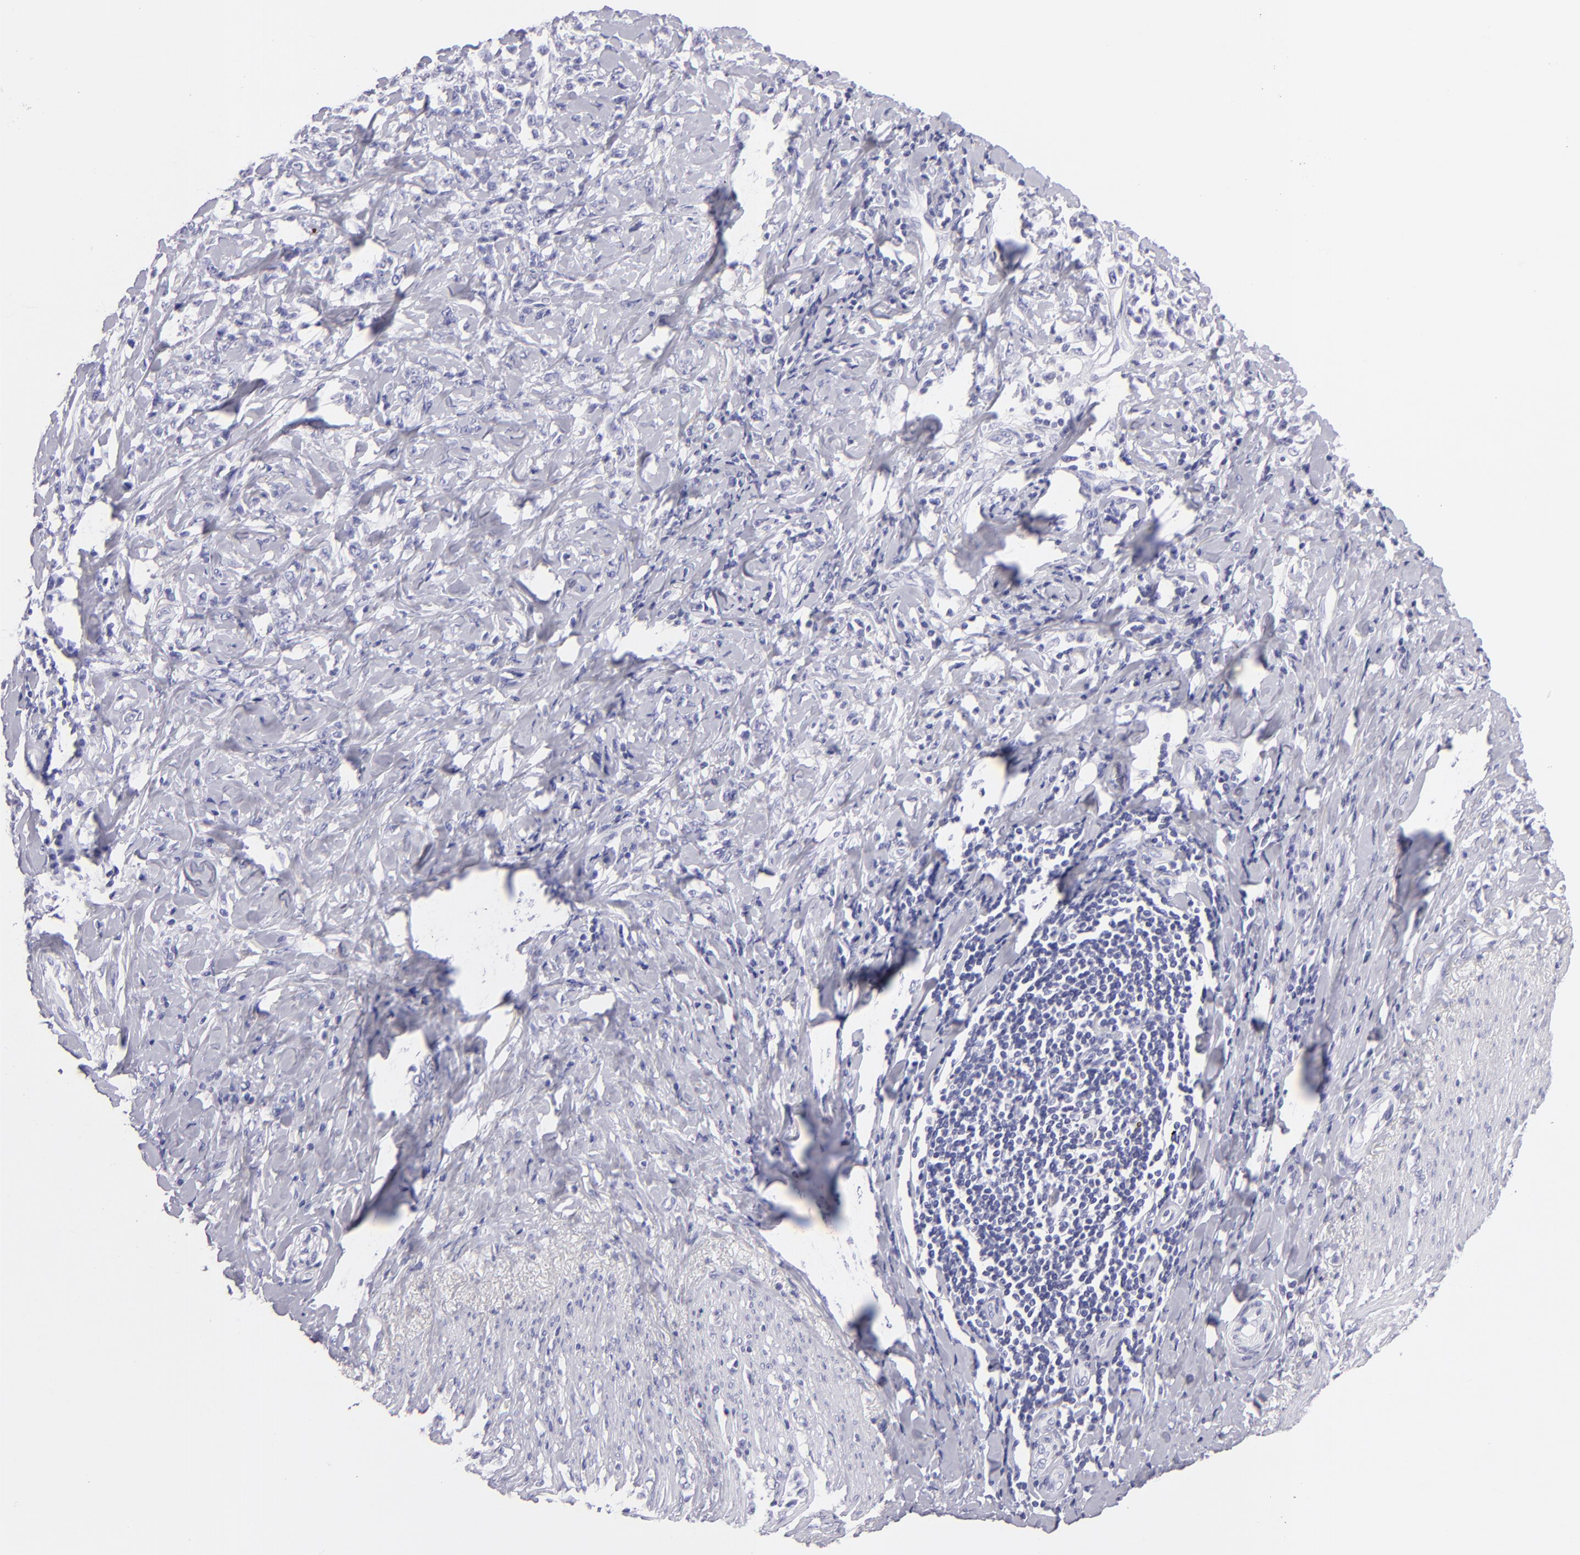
{"staining": {"intensity": "negative", "quantity": "none", "location": "none"}, "tissue": "stomach cancer", "cell_type": "Tumor cells", "image_type": "cancer", "snomed": [{"axis": "morphology", "description": "Adenocarcinoma, NOS"}, {"axis": "topography", "description": "Stomach, lower"}], "caption": "Tumor cells are negative for brown protein staining in stomach cancer.", "gene": "PVALB", "patient": {"sex": "male", "age": 88}}